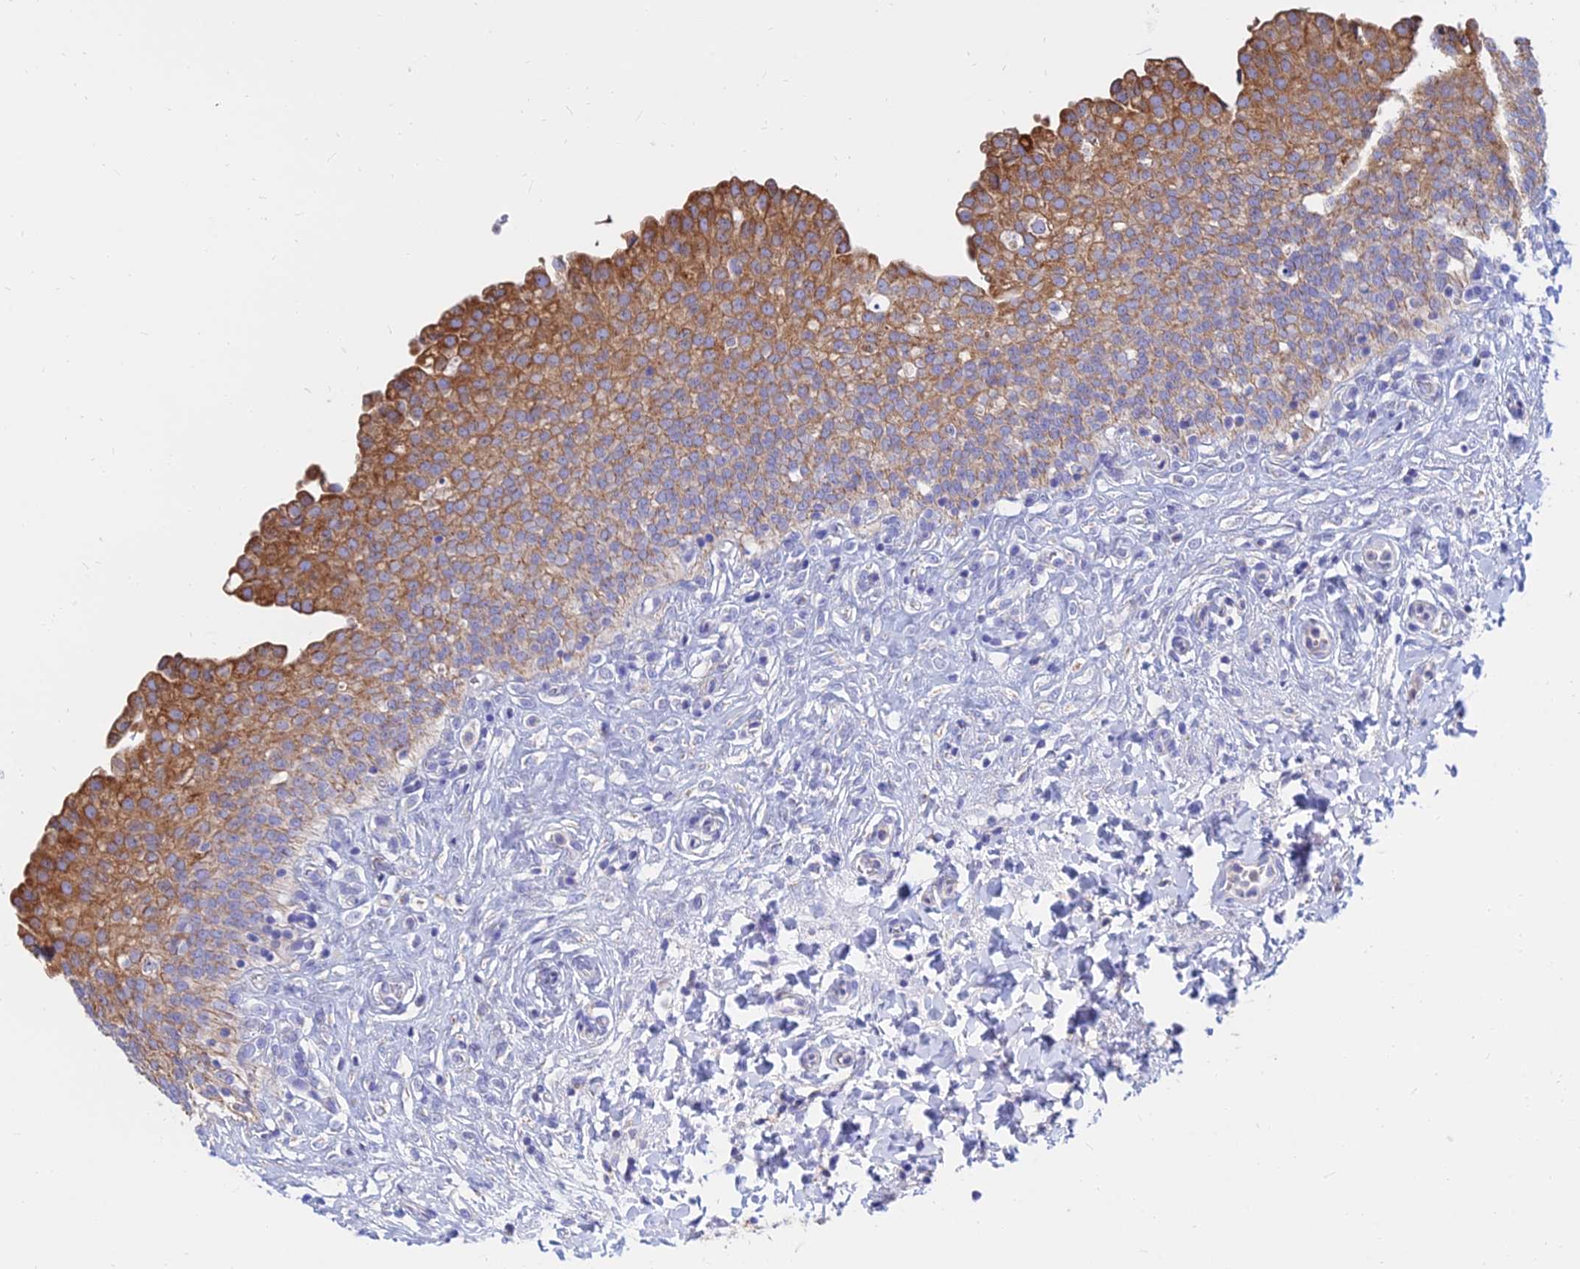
{"staining": {"intensity": "moderate", "quantity": ">75%", "location": "cytoplasmic/membranous"}, "tissue": "urinary bladder", "cell_type": "Urothelial cells", "image_type": "normal", "snomed": [{"axis": "morphology", "description": "Urothelial carcinoma, High grade"}, {"axis": "topography", "description": "Urinary bladder"}], "caption": "This is a micrograph of immunohistochemistry (IHC) staining of benign urinary bladder, which shows moderate positivity in the cytoplasmic/membranous of urothelial cells.", "gene": "MGST1", "patient": {"sex": "male", "age": 46}}